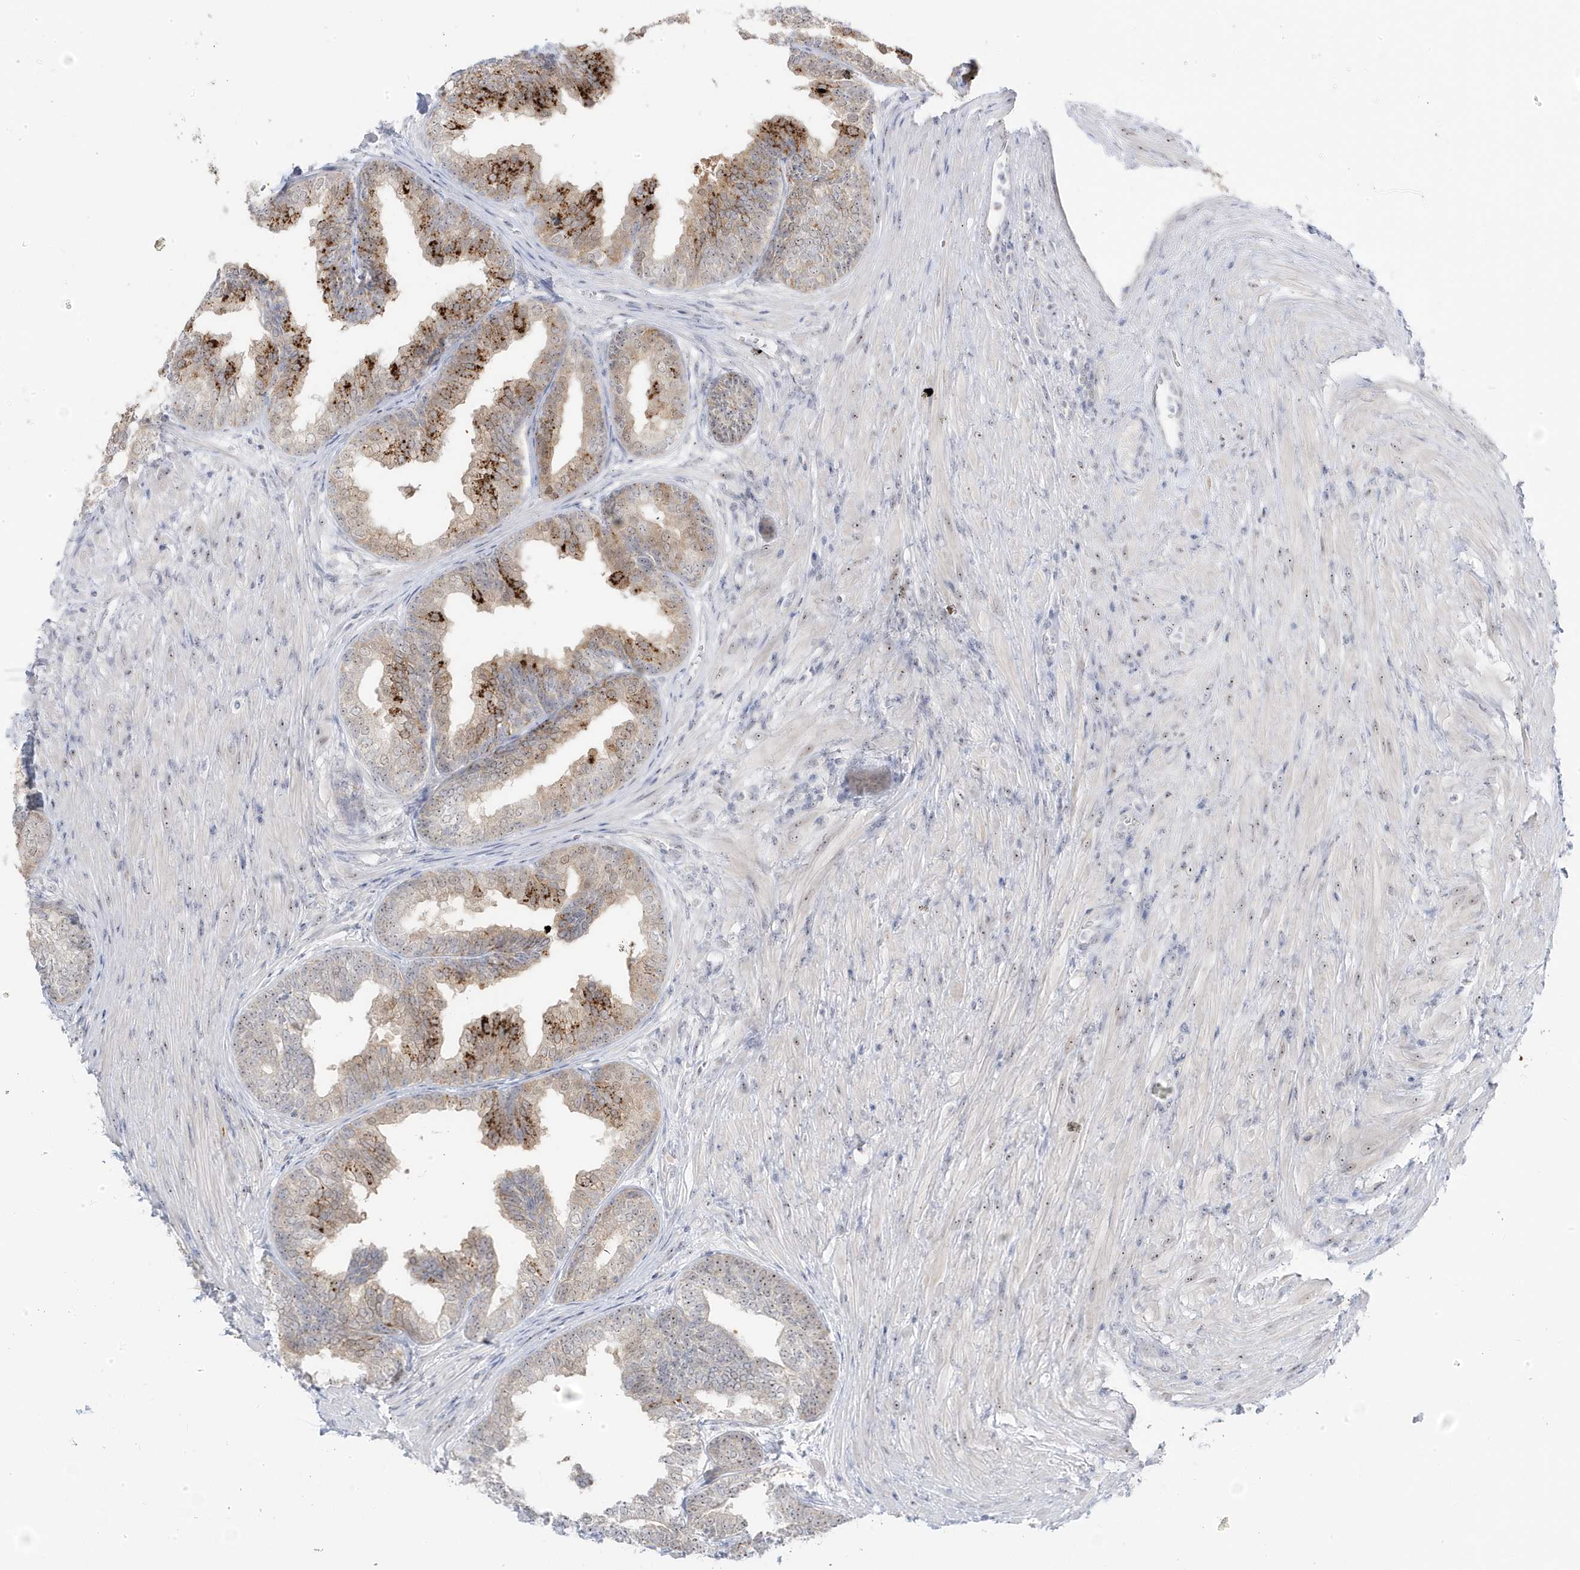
{"staining": {"intensity": "strong", "quantity": ">75%", "location": "cytoplasmic/membranous"}, "tissue": "prostate", "cell_type": "Glandular cells", "image_type": "normal", "snomed": [{"axis": "morphology", "description": "Normal tissue, NOS"}, {"axis": "topography", "description": "Prostate"}], "caption": "Prostate stained with a brown dye exhibits strong cytoplasmic/membranous positive staining in approximately >75% of glandular cells.", "gene": "TSEN15", "patient": {"sex": "male", "age": 76}}